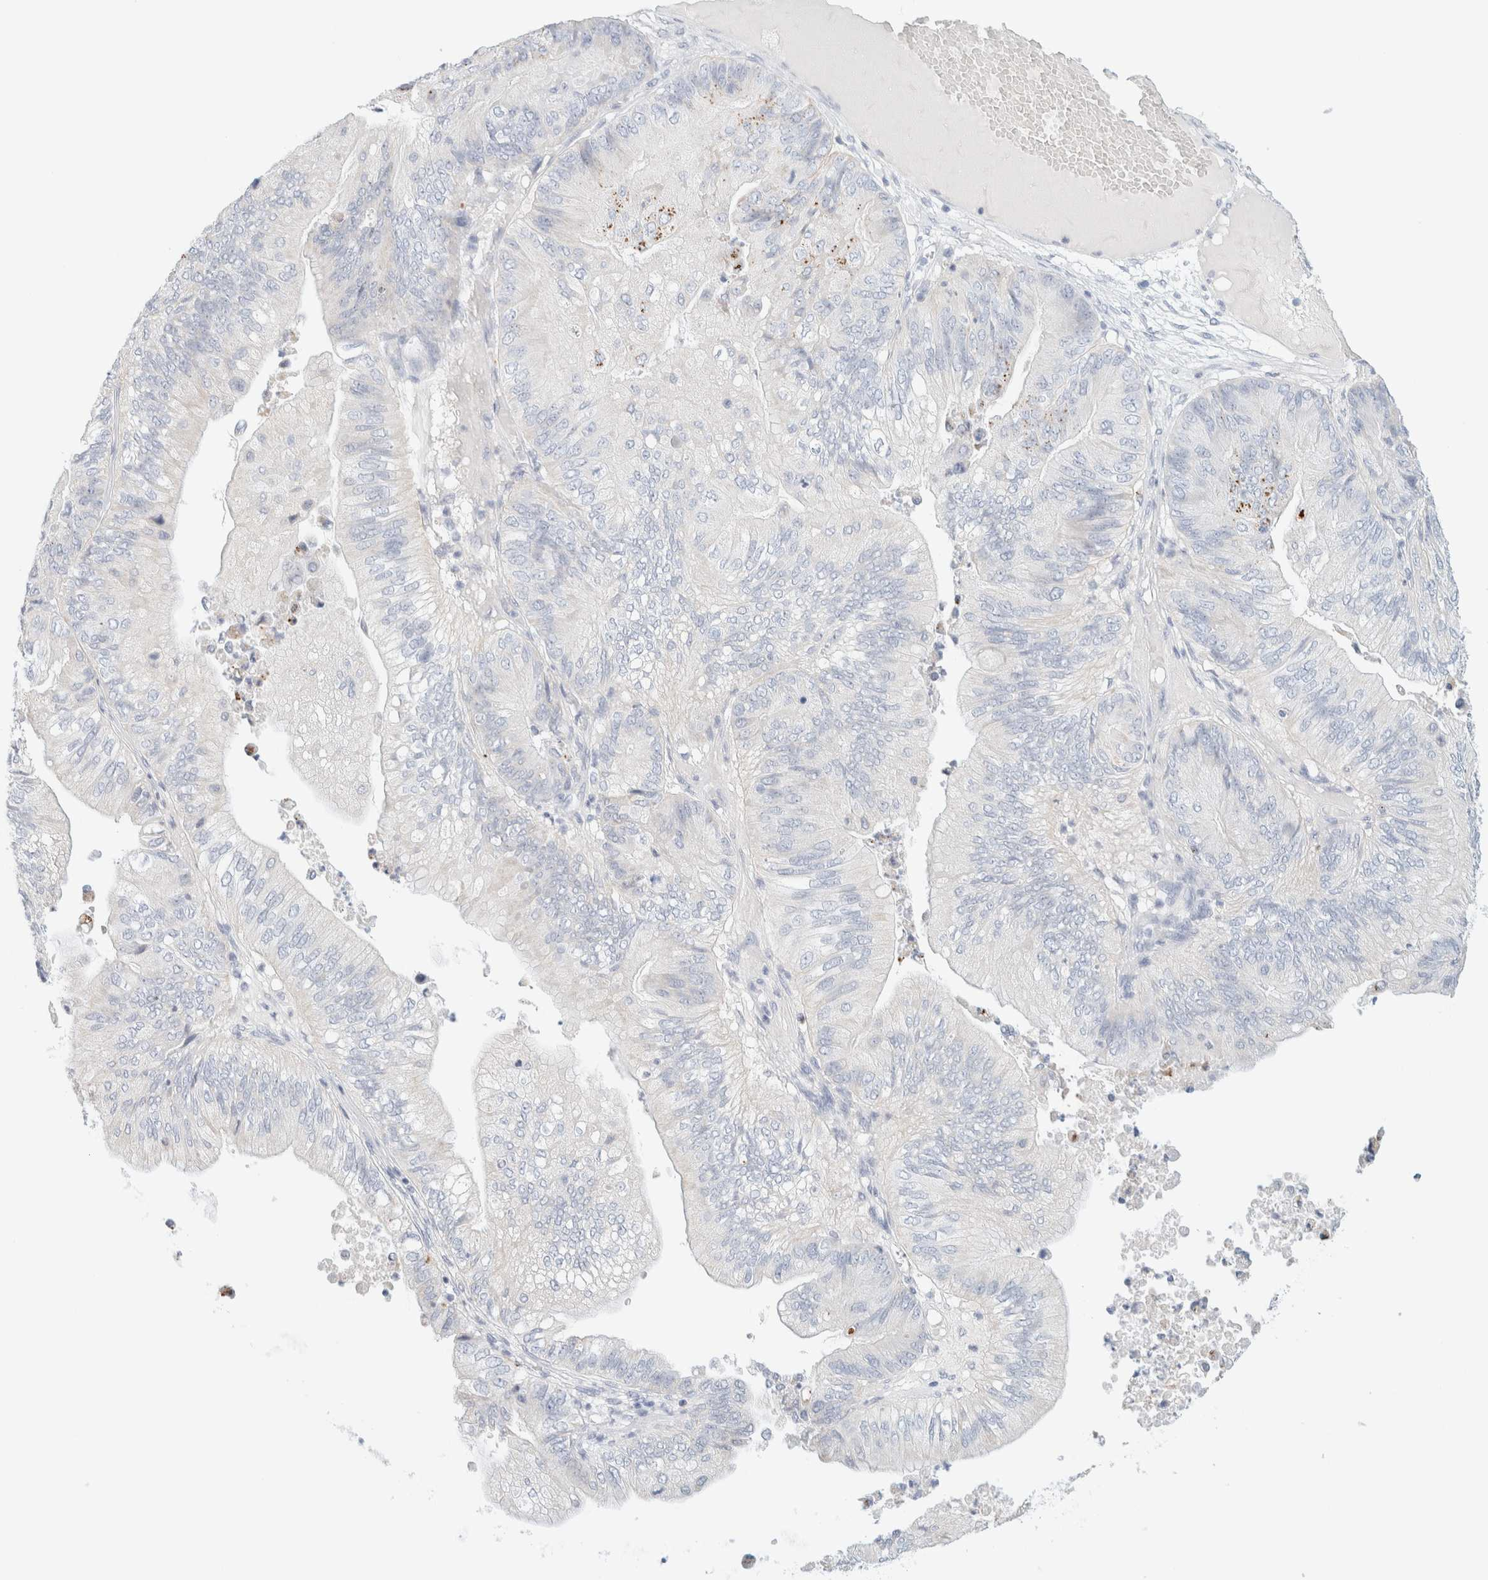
{"staining": {"intensity": "negative", "quantity": "none", "location": "none"}, "tissue": "ovarian cancer", "cell_type": "Tumor cells", "image_type": "cancer", "snomed": [{"axis": "morphology", "description": "Cystadenocarcinoma, mucinous, NOS"}, {"axis": "topography", "description": "Ovary"}], "caption": "Human ovarian cancer (mucinous cystadenocarcinoma) stained for a protein using IHC exhibits no expression in tumor cells.", "gene": "HEXD", "patient": {"sex": "female", "age": 61}}